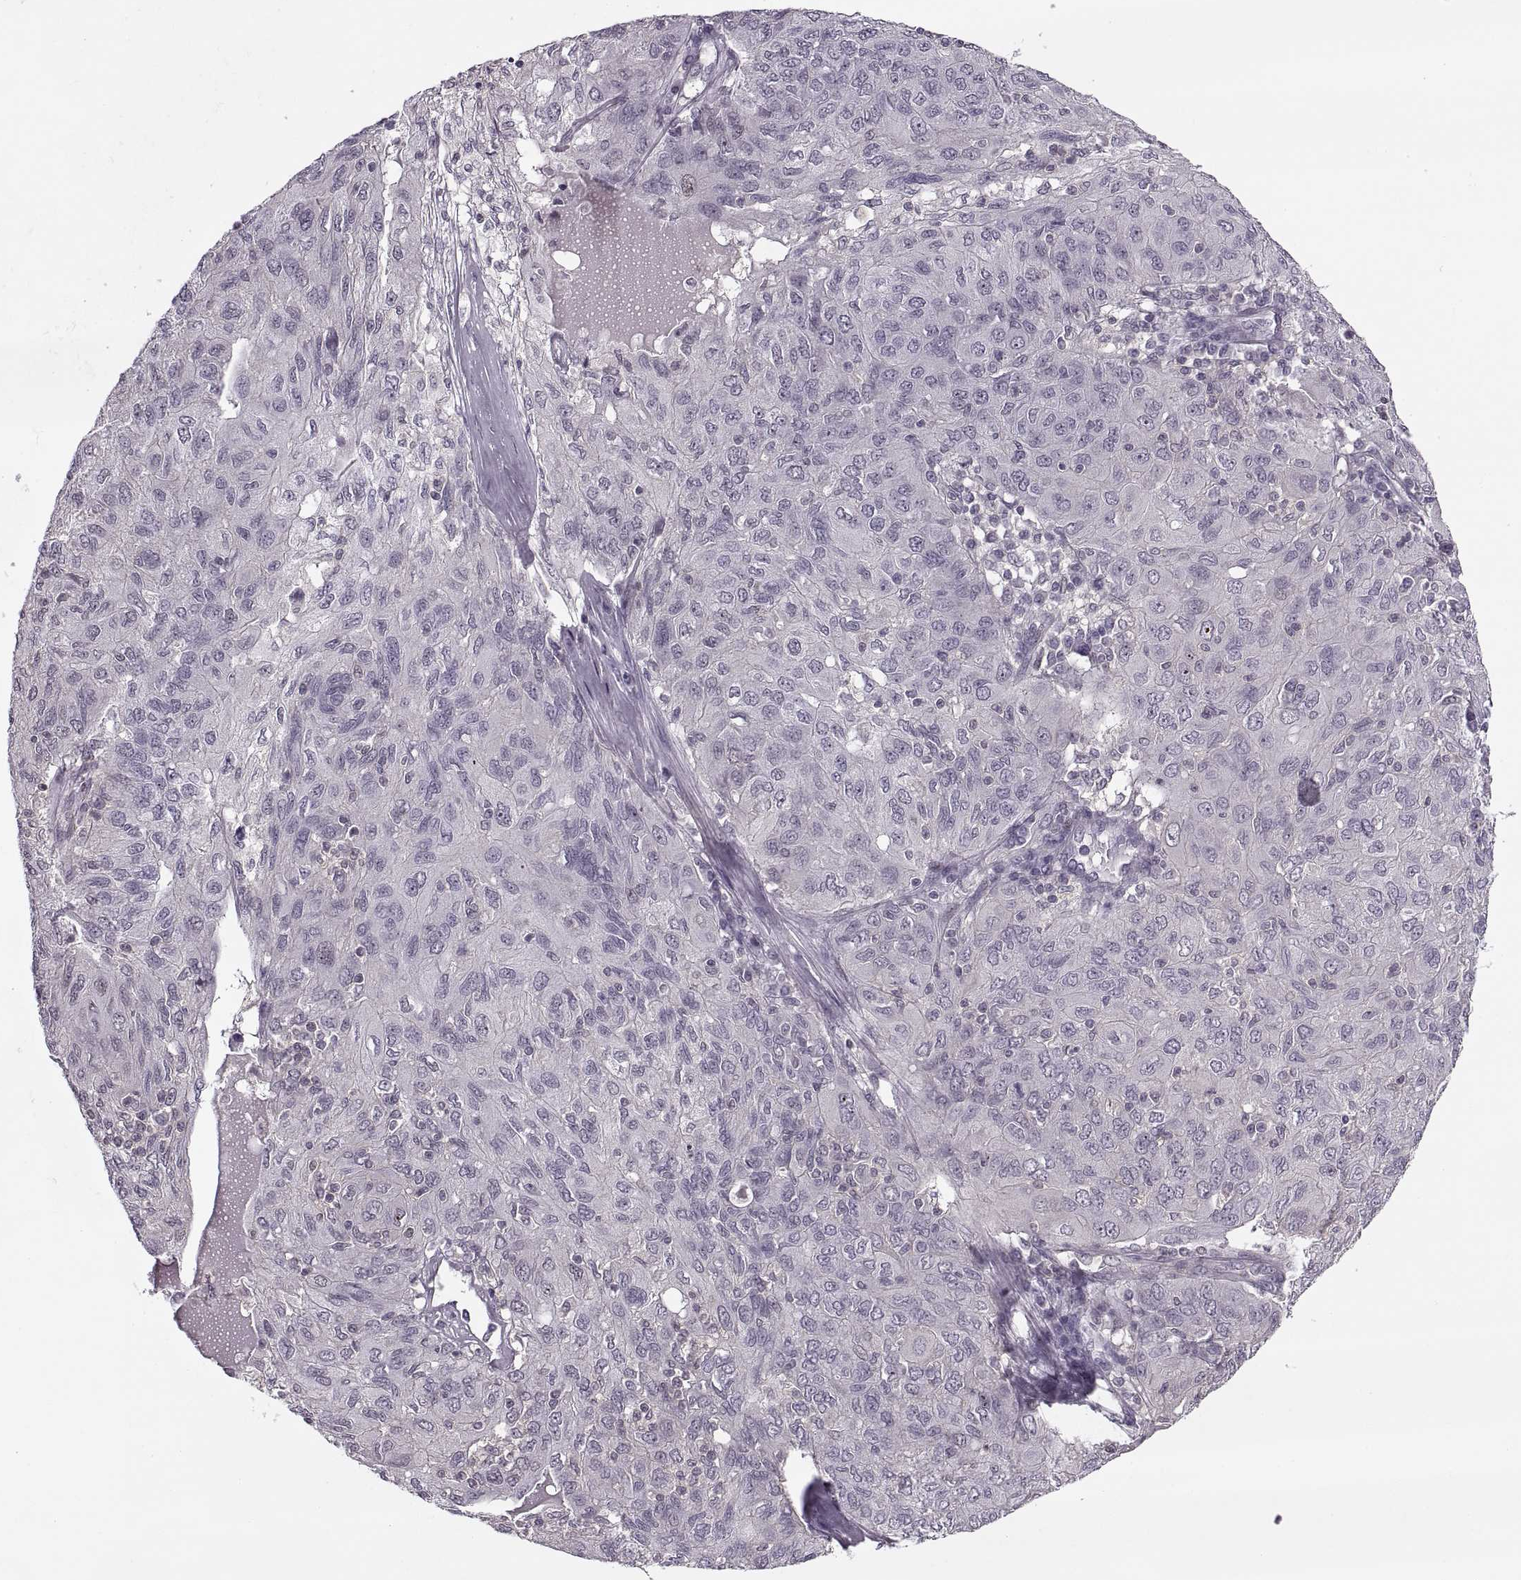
{"staining": {"intensity": "negative", "quantity": "none", "location": "none"}, "tissue": "ovarian cancer", "cell_type": "Tumor cells", "image_type": "cancer", "snomed": [{"axis": "morphology", "description": "Carcinoma, endometroid"}, {"axis": "topography", "description": "Ovary"}], "caption": "This is an IHC micrograph of endometroid carcinoma (ovarian). There is no staining in tumor cells.", "gene": "LUZP2", "patient": {"sex": "female", "age": 50}}